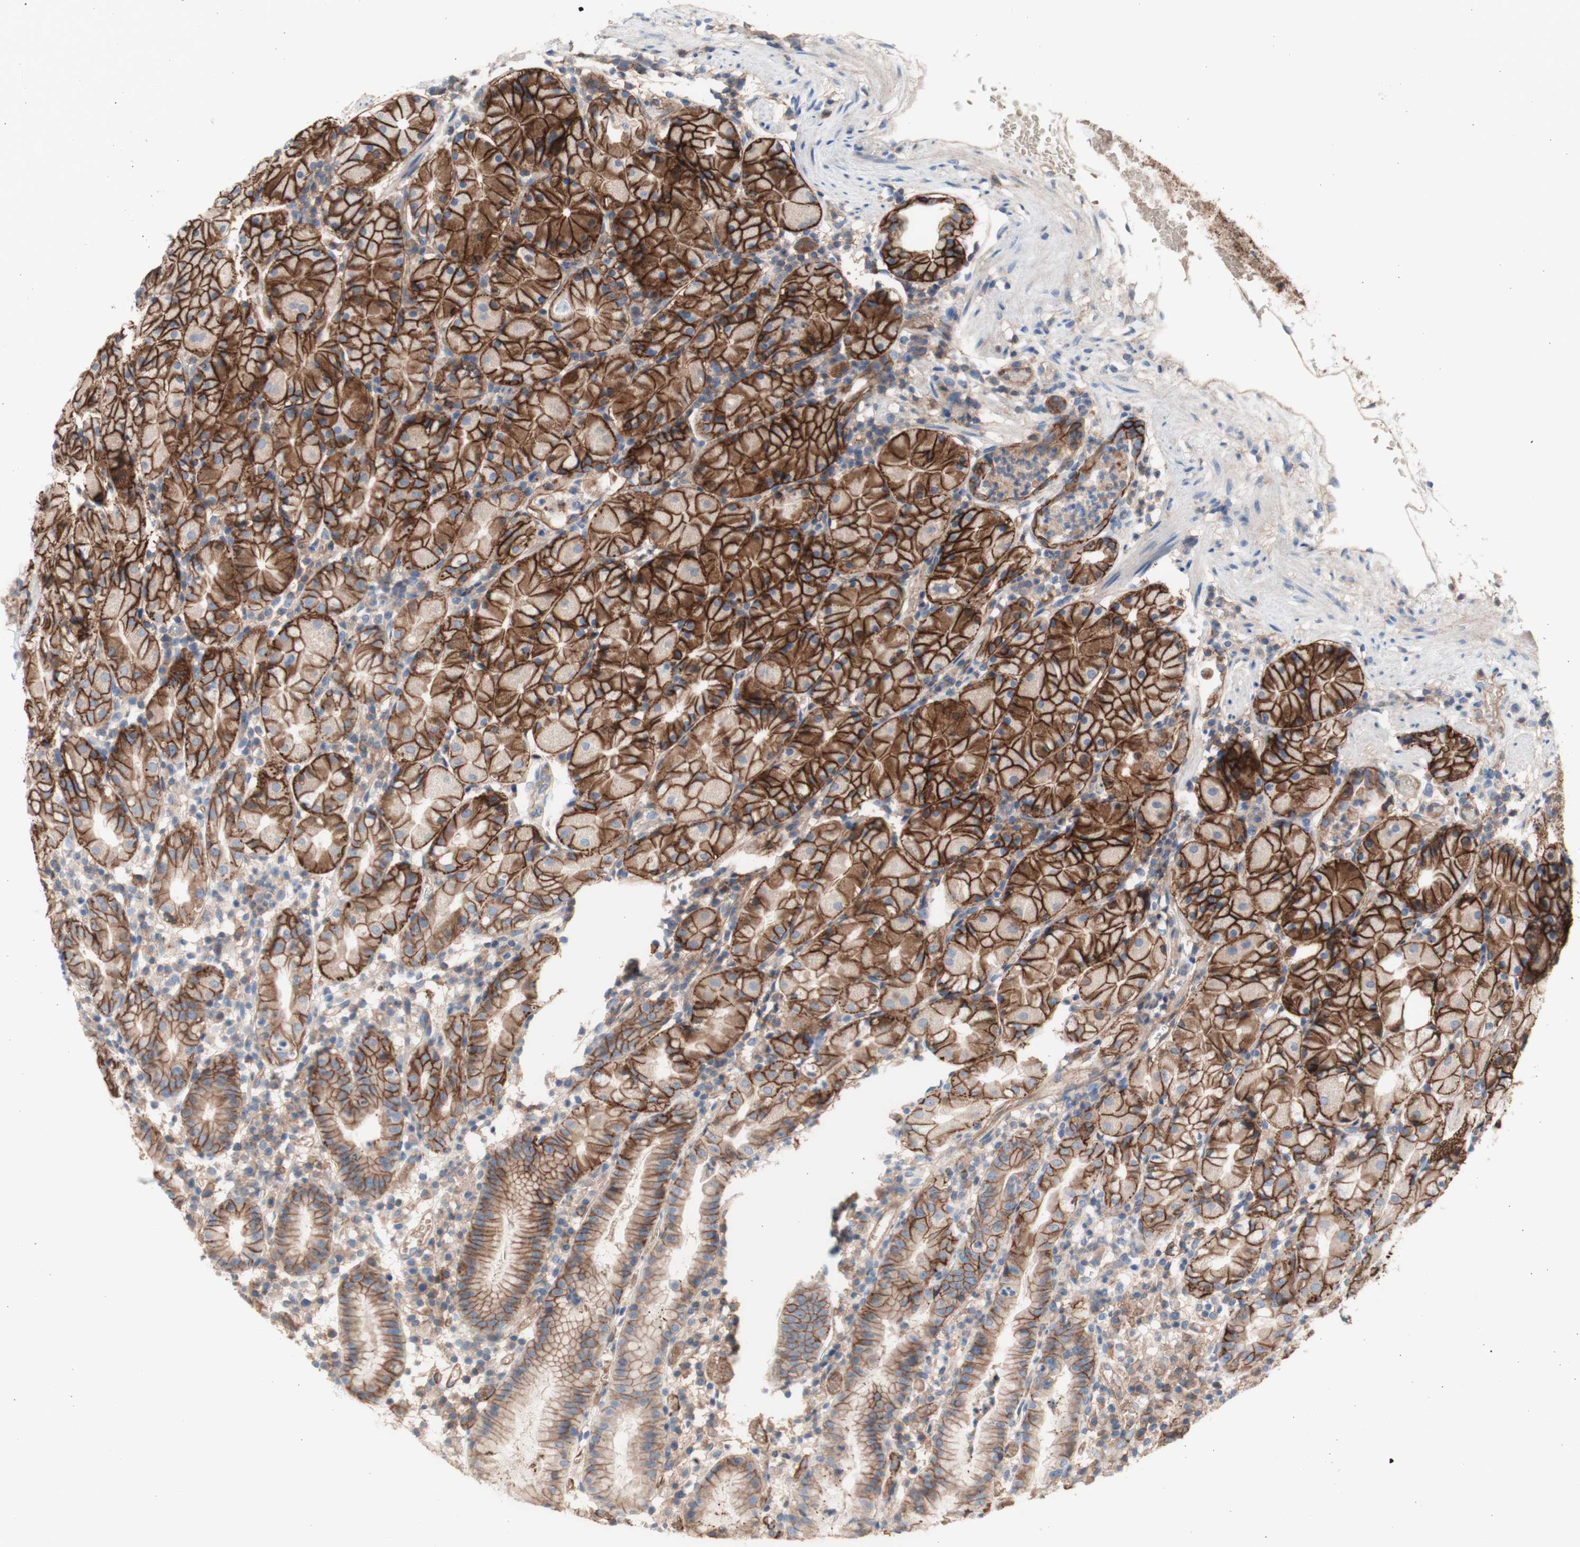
{"staining": {"intensity": "strong", "quantity": ">75%", "location": "cytoplasmic/membranous"}, "tissue": "stomach", "cell_type": "Glandular cells", "image_type": "normal", "snomed": [{"axis": "morphology", "description": "Normal tissue, NOS"}, {"axis": "topography", "description": "Stomach"}, {"axis": "topography", "description": "Stomach, lower"}], "caption": "There is high levels of strong cytoplasmic/membranous staining in glandular cells of normal stomach, as demonstrated by immunohistochemical staining (brown color).", "gene": "CD46", "patient": {"sex": "female", "age": 75}}